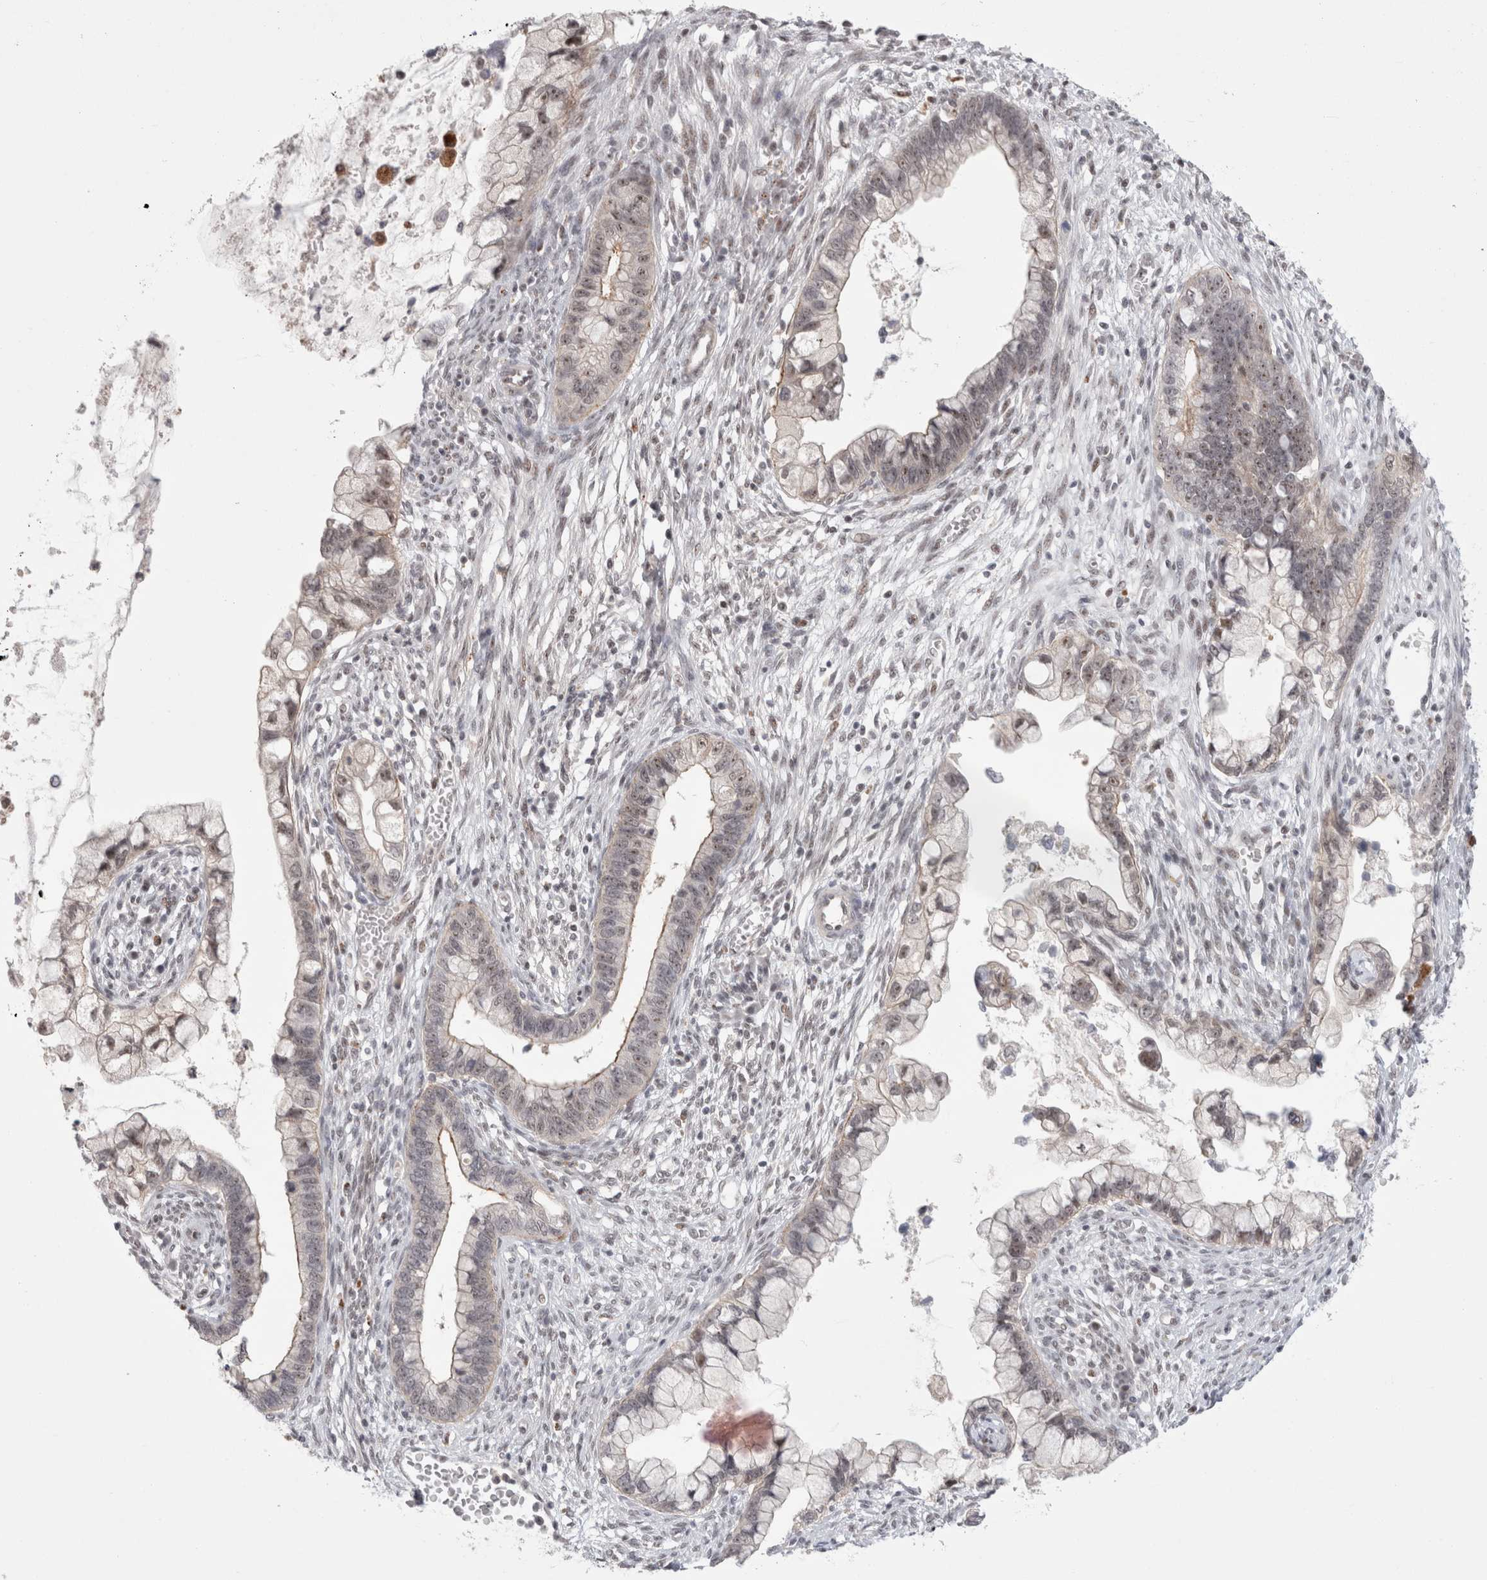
{"staining": {"intensity": "weak", "quantity": "<25%", "location": "nuclear"}, "tissue": "cervical cancer", "cell_type": "Tumor cells", "image_type": "cancer", "snomed": [{"axis": "morphology", "description": "Adenocarcinoma, NOS"}, {"axis": "topography", "description": "Cervix"}], "caption": "Tumor cells show no significant expression in cervical cancer. The staining was performed using DAB to visualize the protein expression in brown, while the nuclei were stained in blue with hematoxylin (Magnification: 20x).", "gene": "SENP6", "patient": {"sex": "female", "age": 44}}